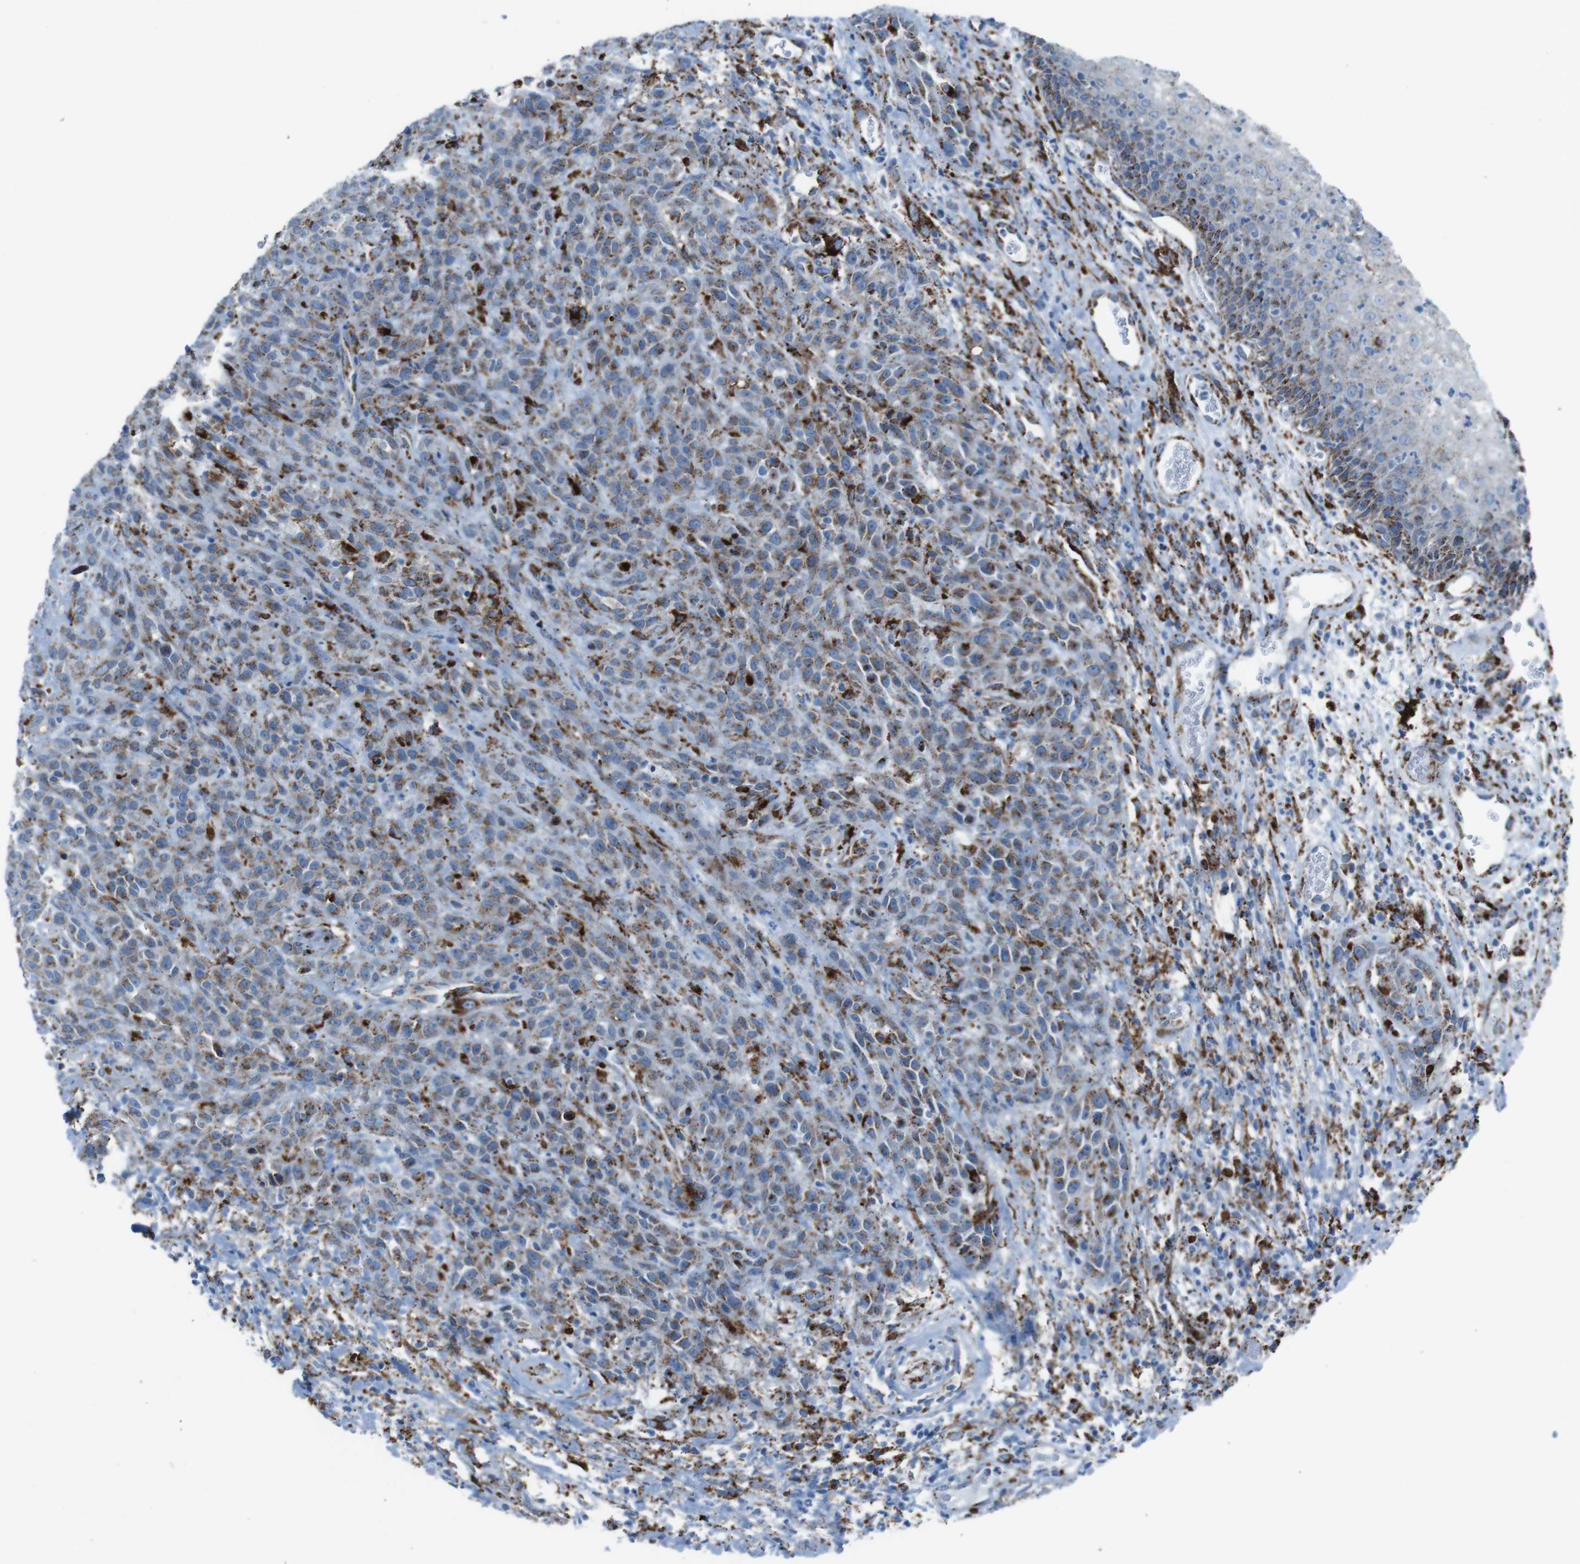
{"staining": {"intensity": "moderate", "quantity": ">75%", "location": "cytoplasmic/membranous"}, "tissue": "head and neck cancer", "cell_type": "Tumor cells", "image_type": "cancer", "snomed": [{"axis": "morphology", "description": "Normal tissue, NOS"}, {"axis": "morphology", "description": "Squamous cell carcinoma, NOS"}, {"axis": "topography", "description": "Cartilage tissue"}, {"axis": "topography", "description": "Head-Neck"}], "caption": "Tumor cells demonstrate medium levels of moderate cytoplasmic/membranous positivity in about >75% of cells in head and neck squamous cell carcinoma.", "gene": "SCARB2", "patient": {"sex": "male", "age": 62}}